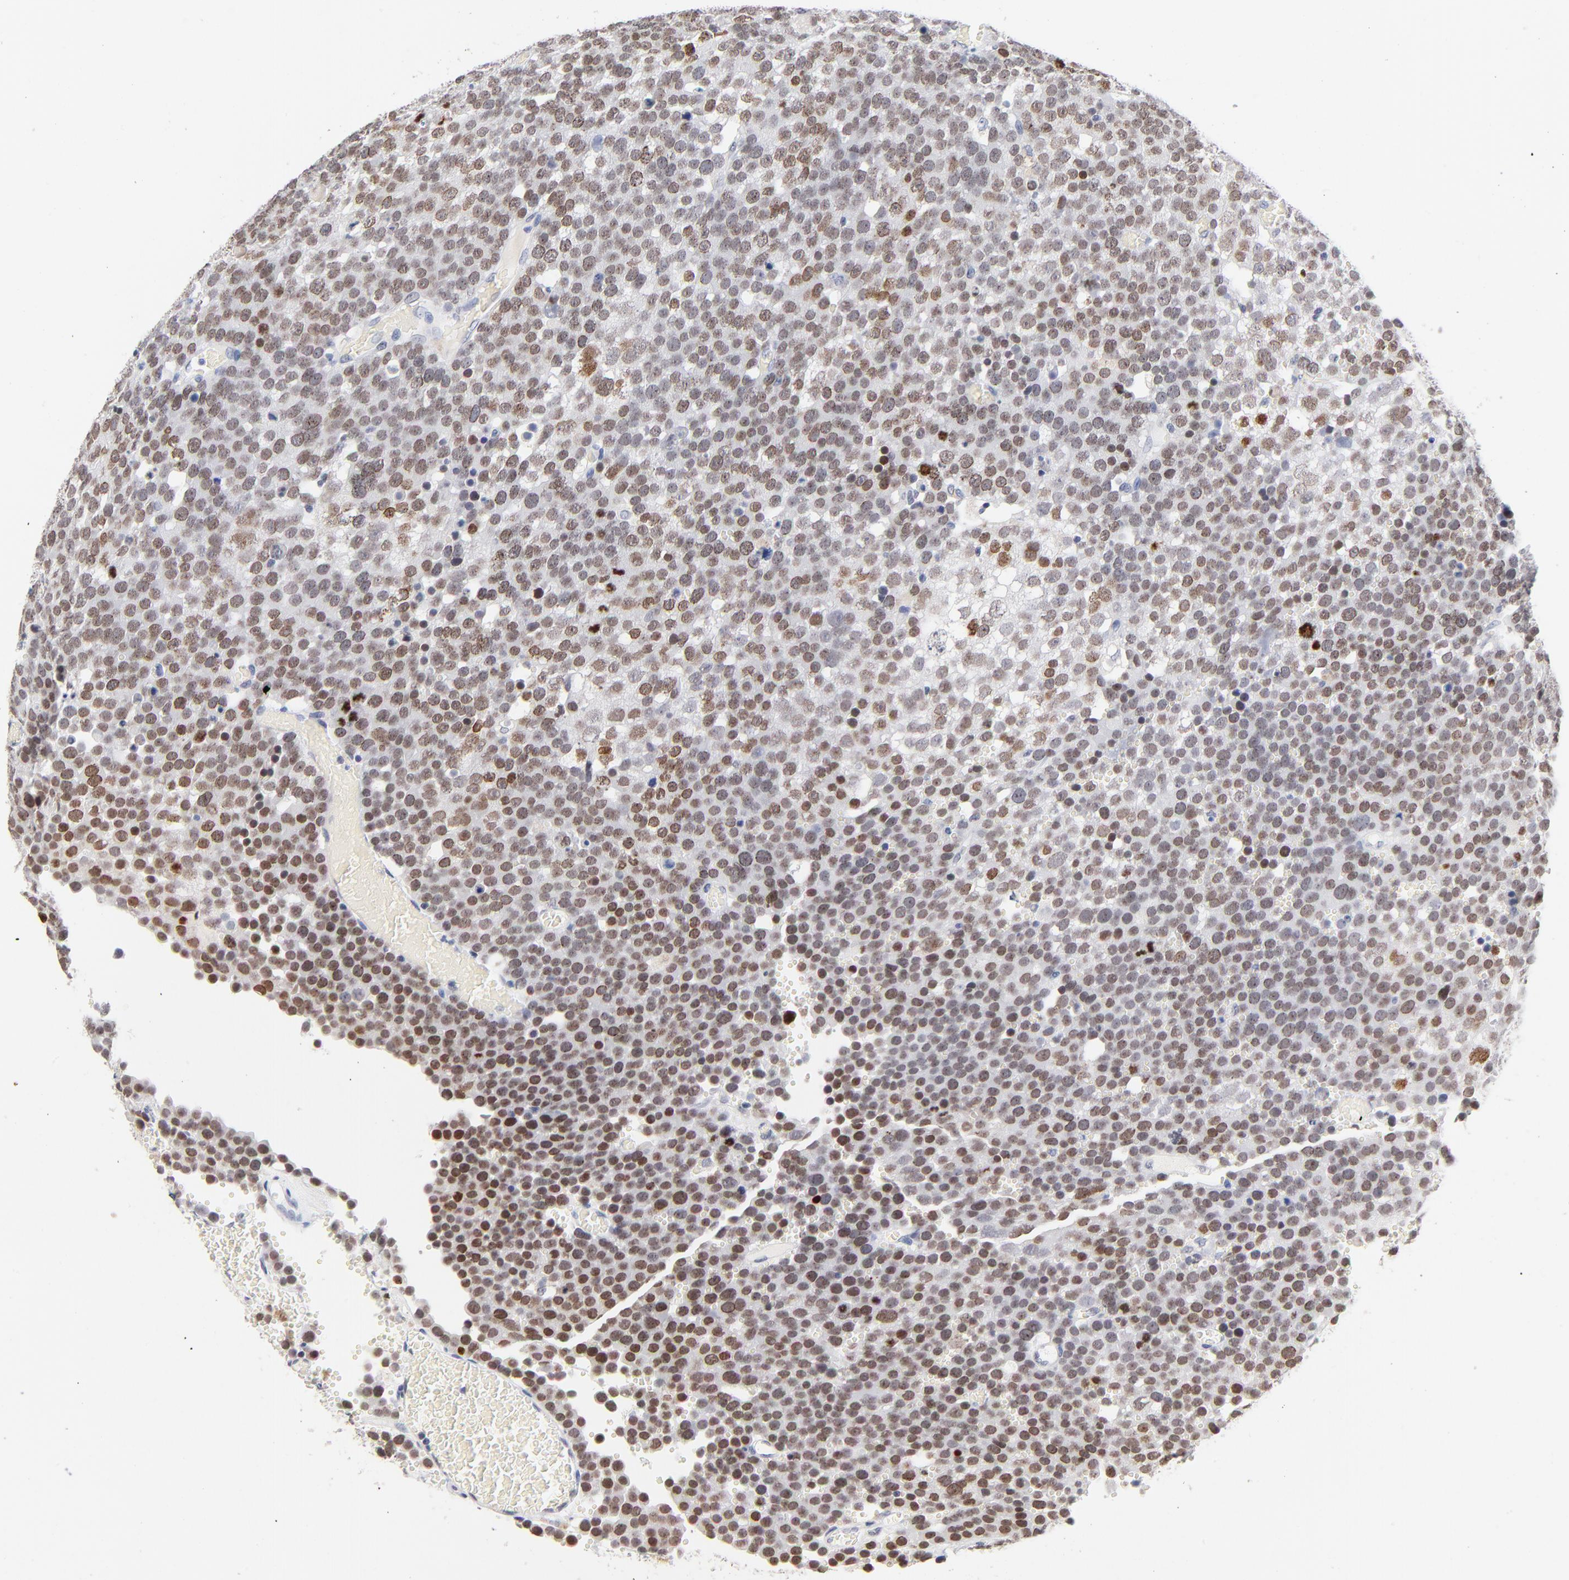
{"staining": {"intensity": "weak", "quantity": ">75%", "location": "cytoplasmic/membranous,nuclear"}, "tissue": "testis cancer", "cell_type": "Tumor cells", "image_type": "cancer", "snomed": [{"axis": "morphology", "description": "Seminoma, NOS"}, {"axis": "topography", "description": "Testis"}], "caption": "An image of testis seminoma stained for a protein exhibits weak cytoplasmic/membranous and nuclear brown staining in tumor cells. (Brightfield microscopy of DAB IHC at high magnification).", "gene": "ORC2", "patient": {"sex": "male", "age": 71}}